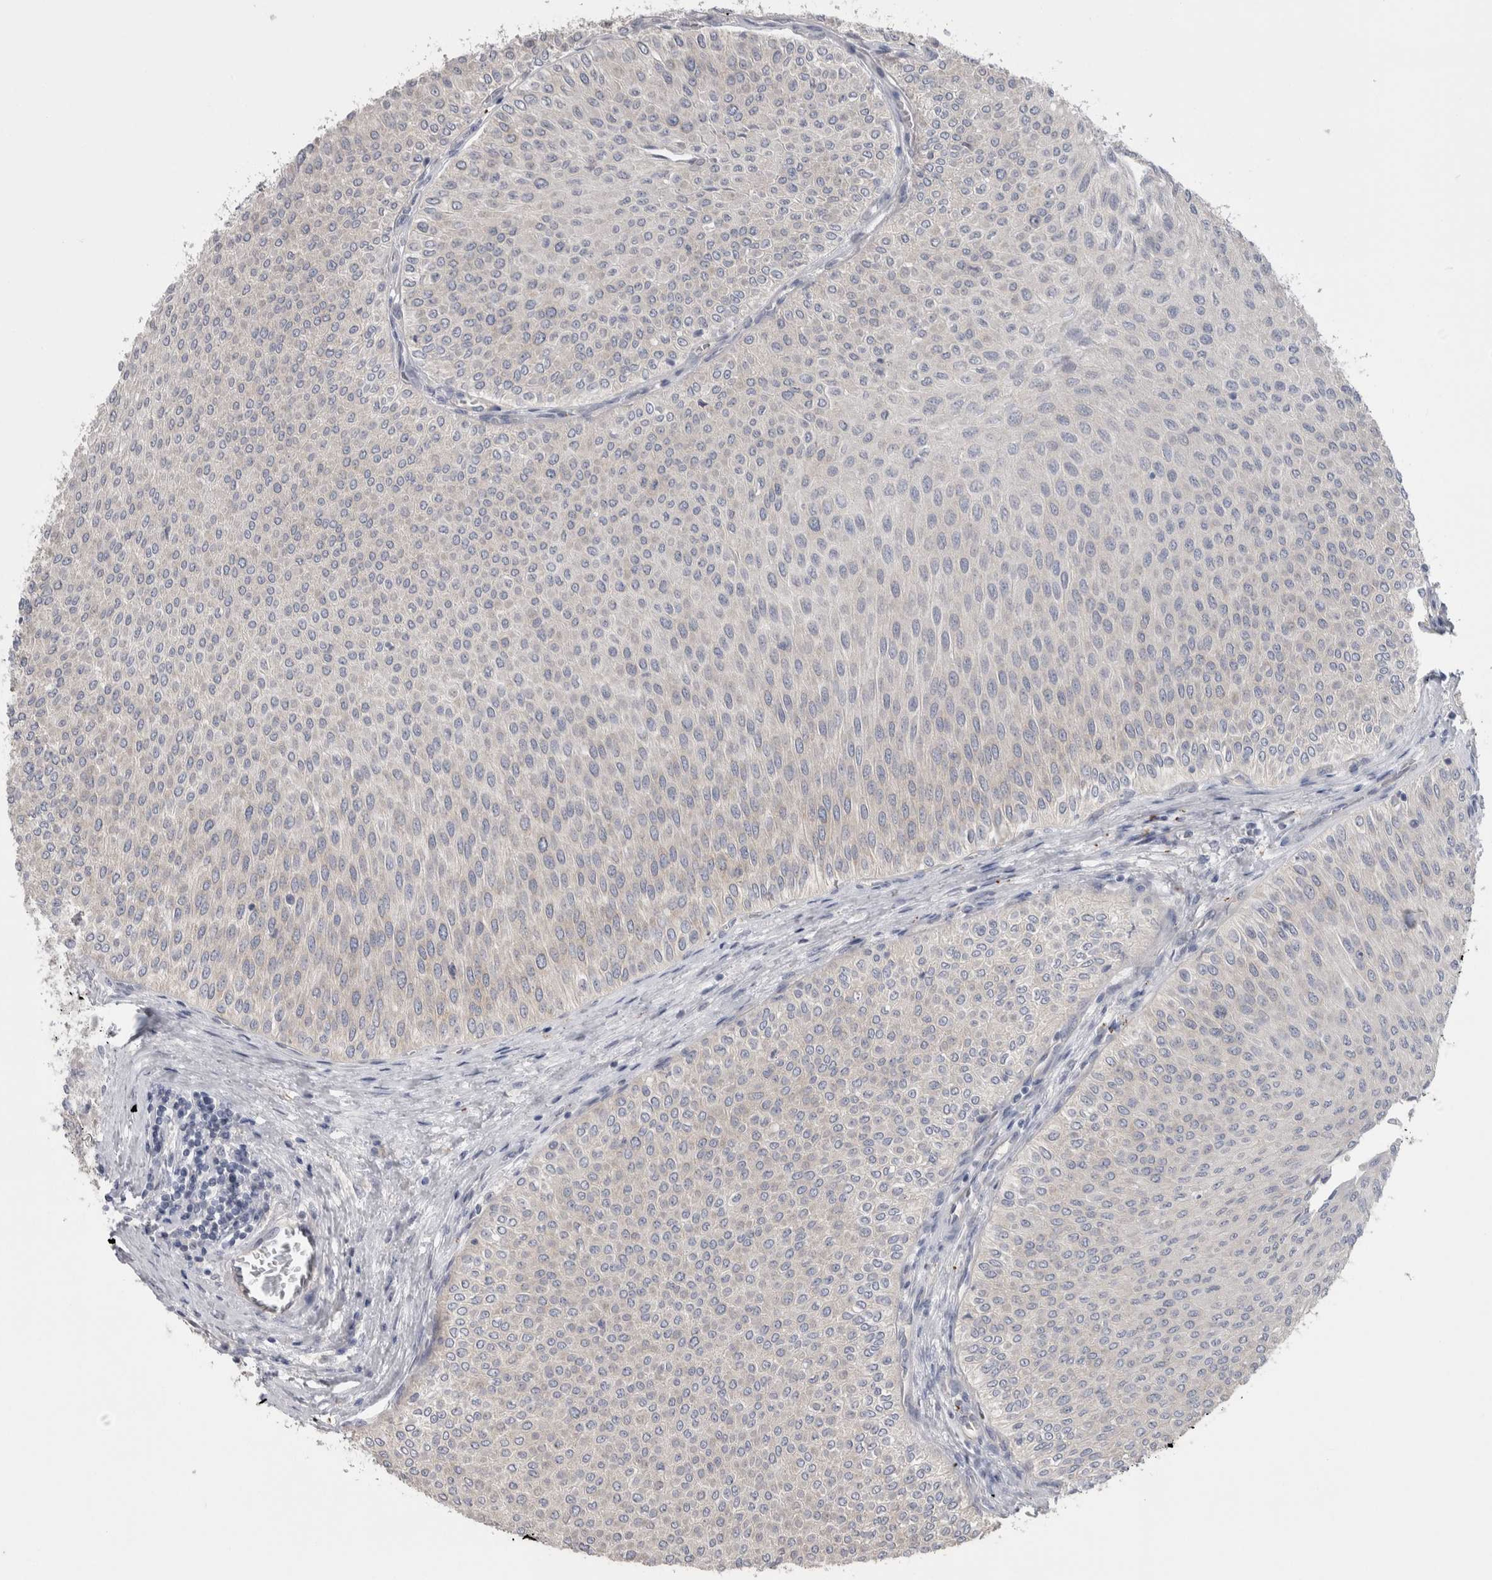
{"staining": {"intensity": "negative", "quantity": "none", "location": "none"}, "tissue": "urothelial cancer", "cell_type": "Tumor cells", "image_type": "cancer", "snomed": [{"axis": "morphology", "description": "Urothelial carcinoma, Low grade"}, {"axis": "topography", "description": "Urinary bladder"}], "caption": "Micrograph shows no significant protein expression in tumor cells of urothelial cancer.", "gene": "GPHN", "patient": {"sex": "male", "age": 78}}